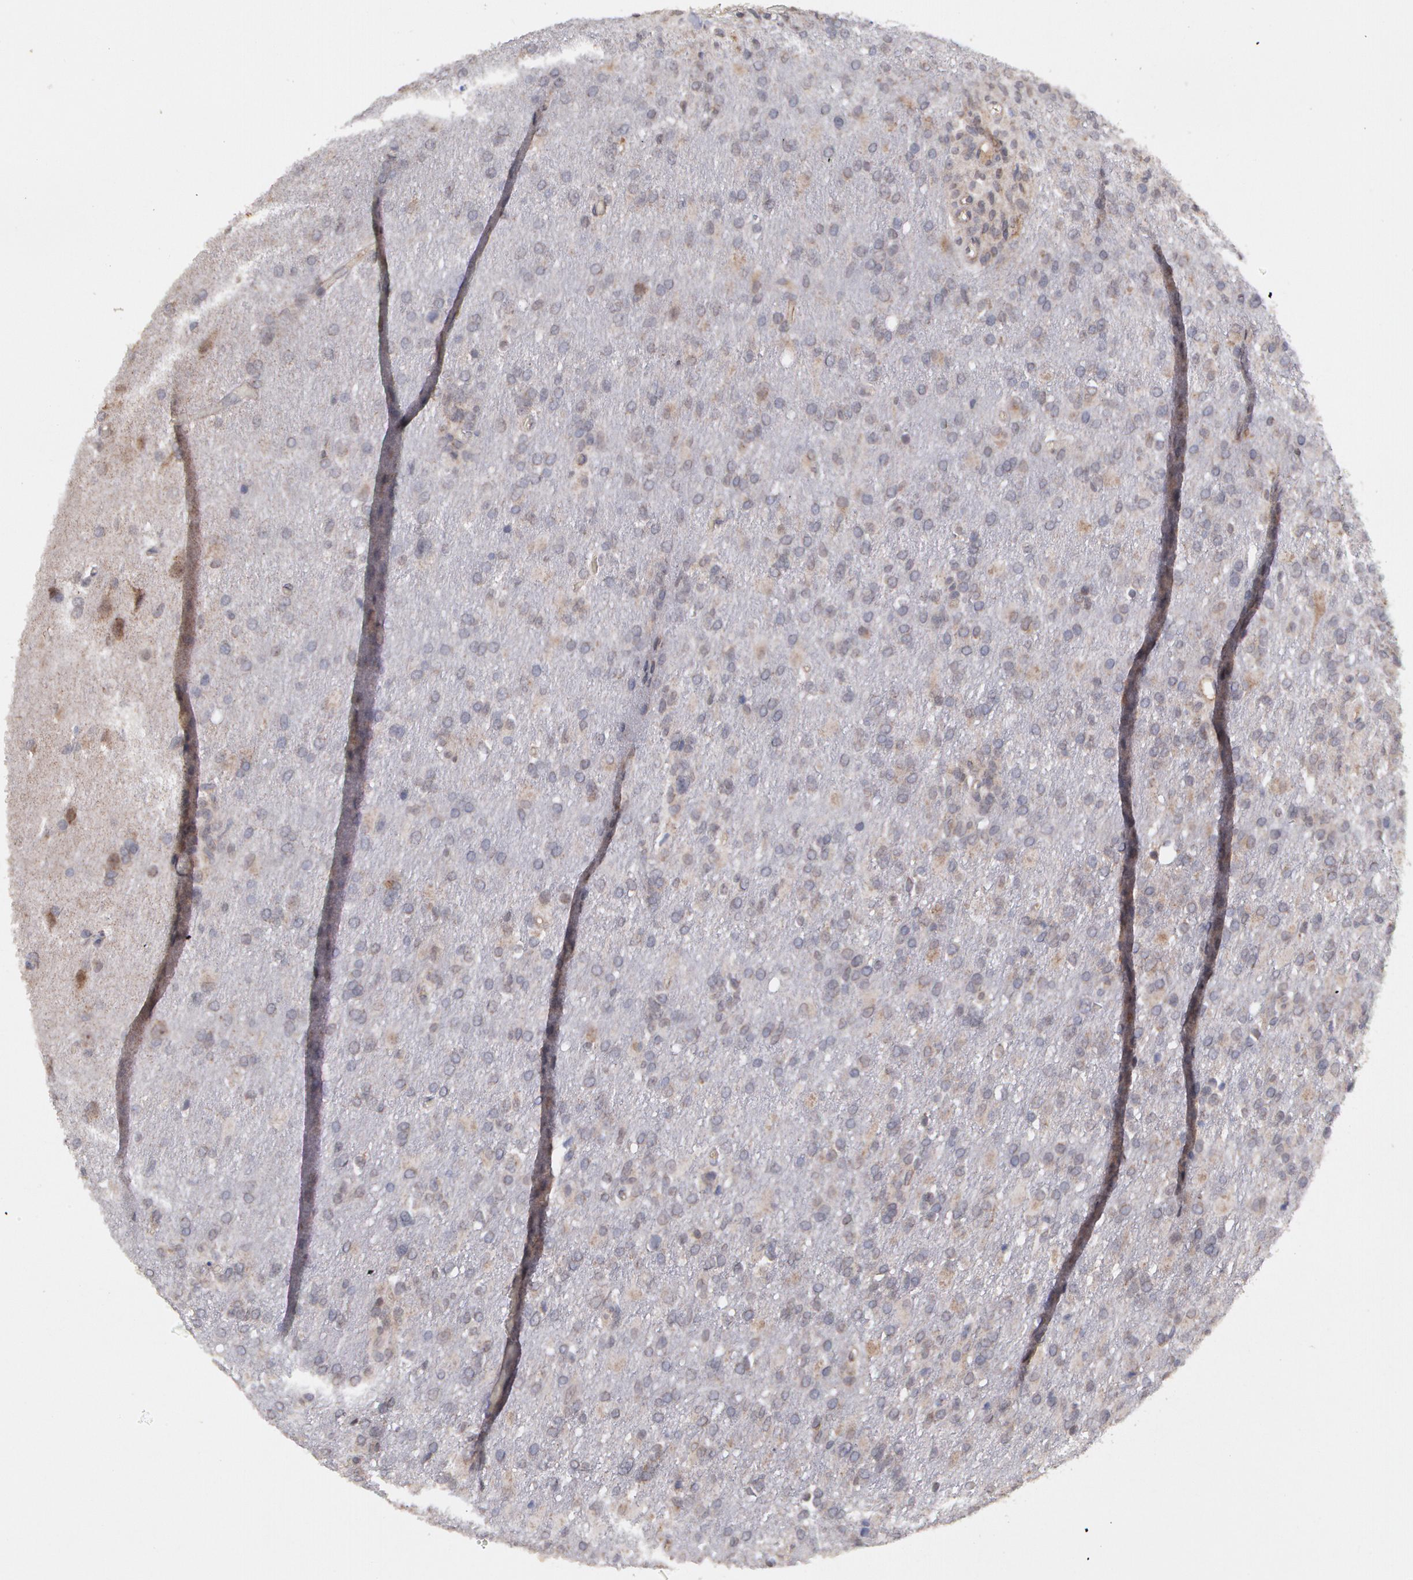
{"staining": {"intensity": "negative", "quantity": "none", "location": "none"}, "tissue": "glioma", "cell_type": "Tumor cells", "image_type": "cancer", "snomed": [{"axis": "morphology", "description": "Glioma, malignant, High grade"}, {"axis": "topography", "description": "Brain"}], "caption": "Glioma was stained to show a protein in brown. There is no significant expression in tumor cells.", "gene": "STX5", "patient": {"sex": "male", "age": 68}}